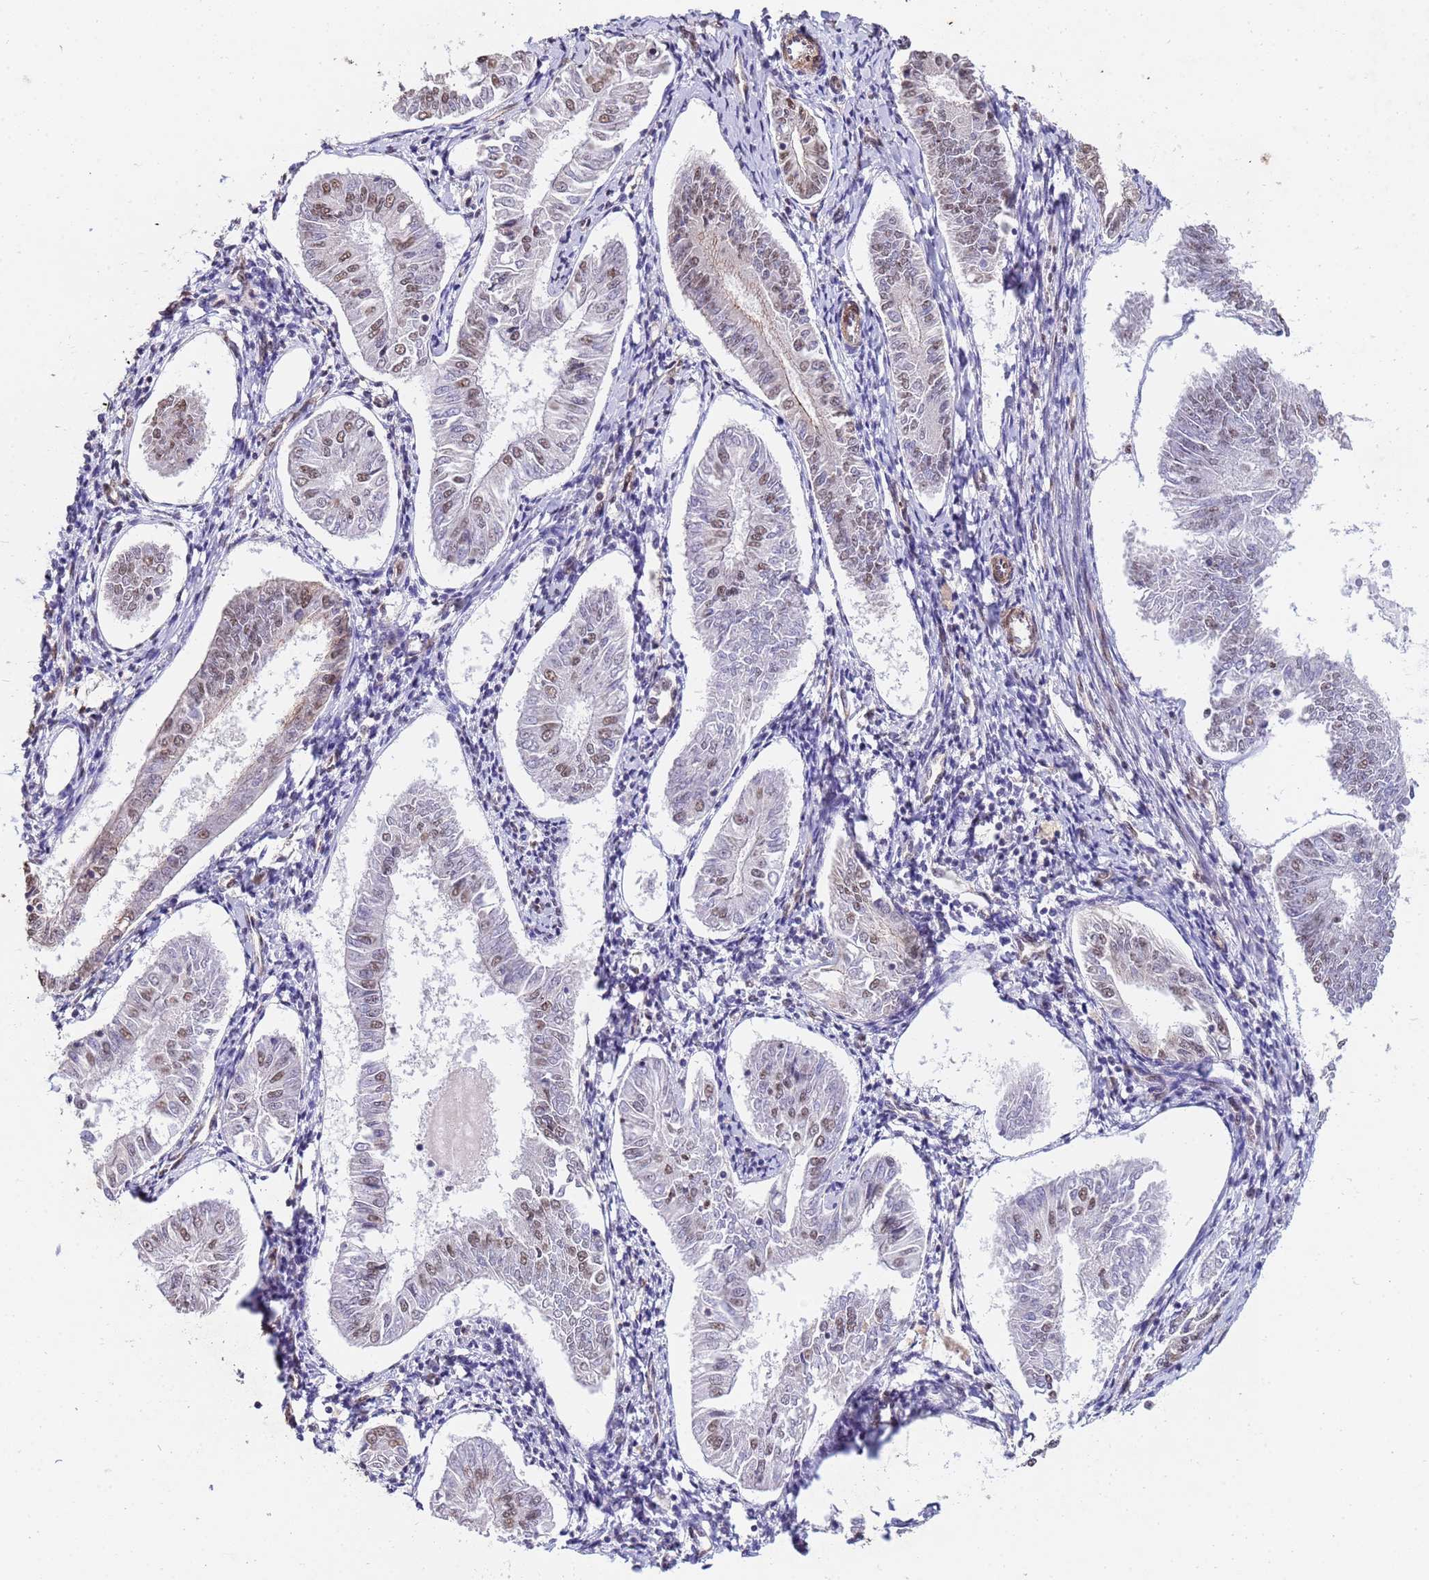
{"staining": {"intensity": "weak", "quantity": "25%-75%", "location": "nuclear"}, "tissue": "endometrial cancer", "cell_type": "Tumor cells", "image_type": "cancer", "snomed": [{"axis": "morphology", "description": "Adenocarcinoma, NOS"}, {"axis": "topography", "description": "Endometrium"}], "caption": "DAB (3,3'-diaminobenzidine) immunohistochemical staining of human endometrial cancer (adenocarcinoma) displays weak nuclear protein expression in about 25%-75% of tumor cells. The protein is stained brown, and the nuclei are stained in blue (DAB (3,3'-diaminobenzidine) IHC with brightfield microscopy, high magnification).", "gene": "TRIP6", "patient": {"sex": "female", "age": 58}}